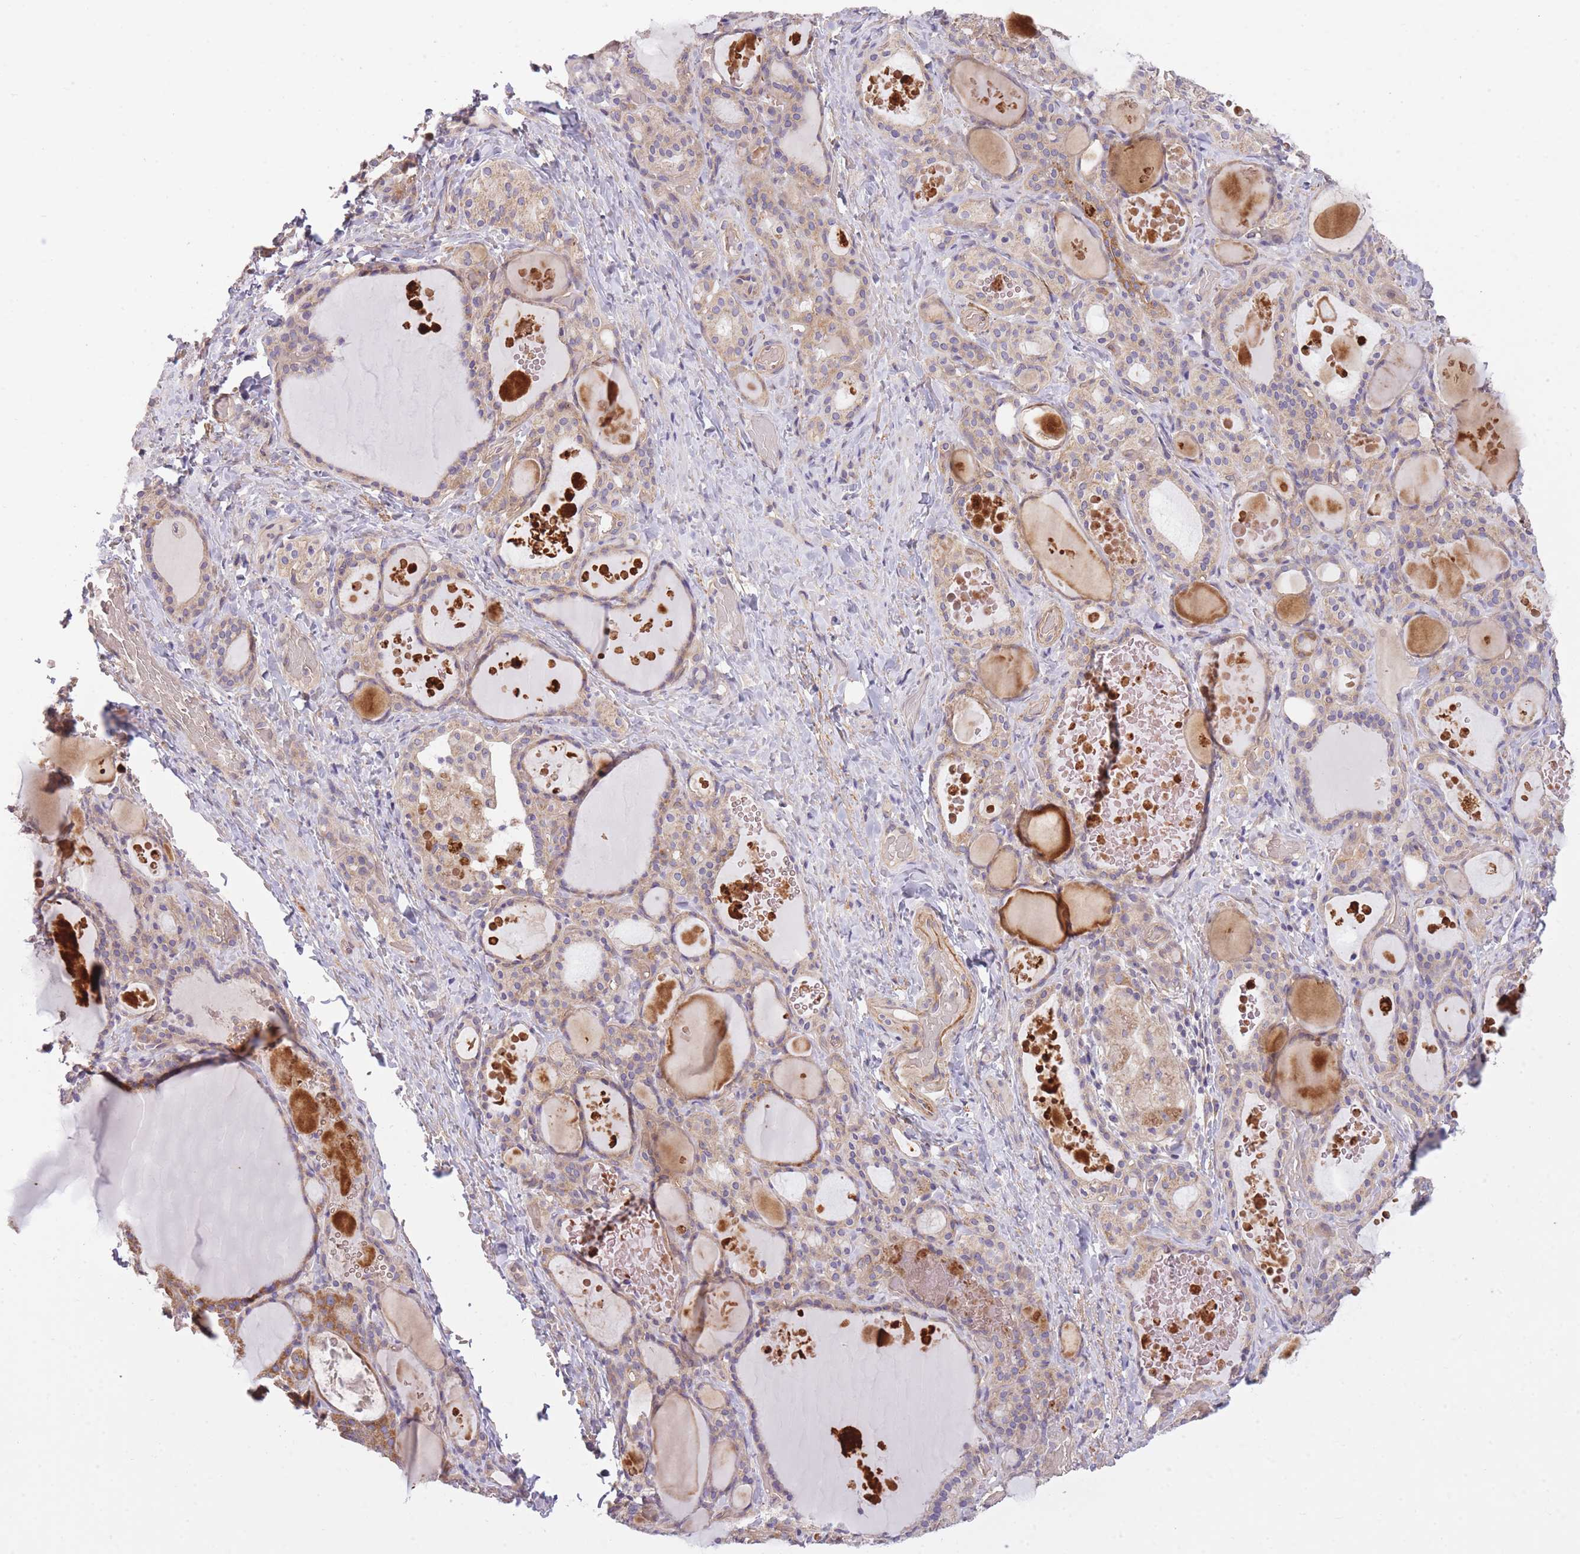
{"staining": {"intensity": "moderate", "quantity": "<25%", "location": "cytoplasmic/membranous"}, "tissue": "thyroid gland", "cell_type": "Glandular cells", "image_type": "normal", "snomed": [{"axis": "morphology", "description": "Normal tissue, NOS"}, {"axis": "topography", "description": "Thyroid gland"}], "caption": "A histopathology image of human thyroid gland stained for a protein demonstrates moderate cytoplasmic/membranous brown staining in glandular cells.", "gene": "REV1", "patient": {"sex": "female", "age": 46}}